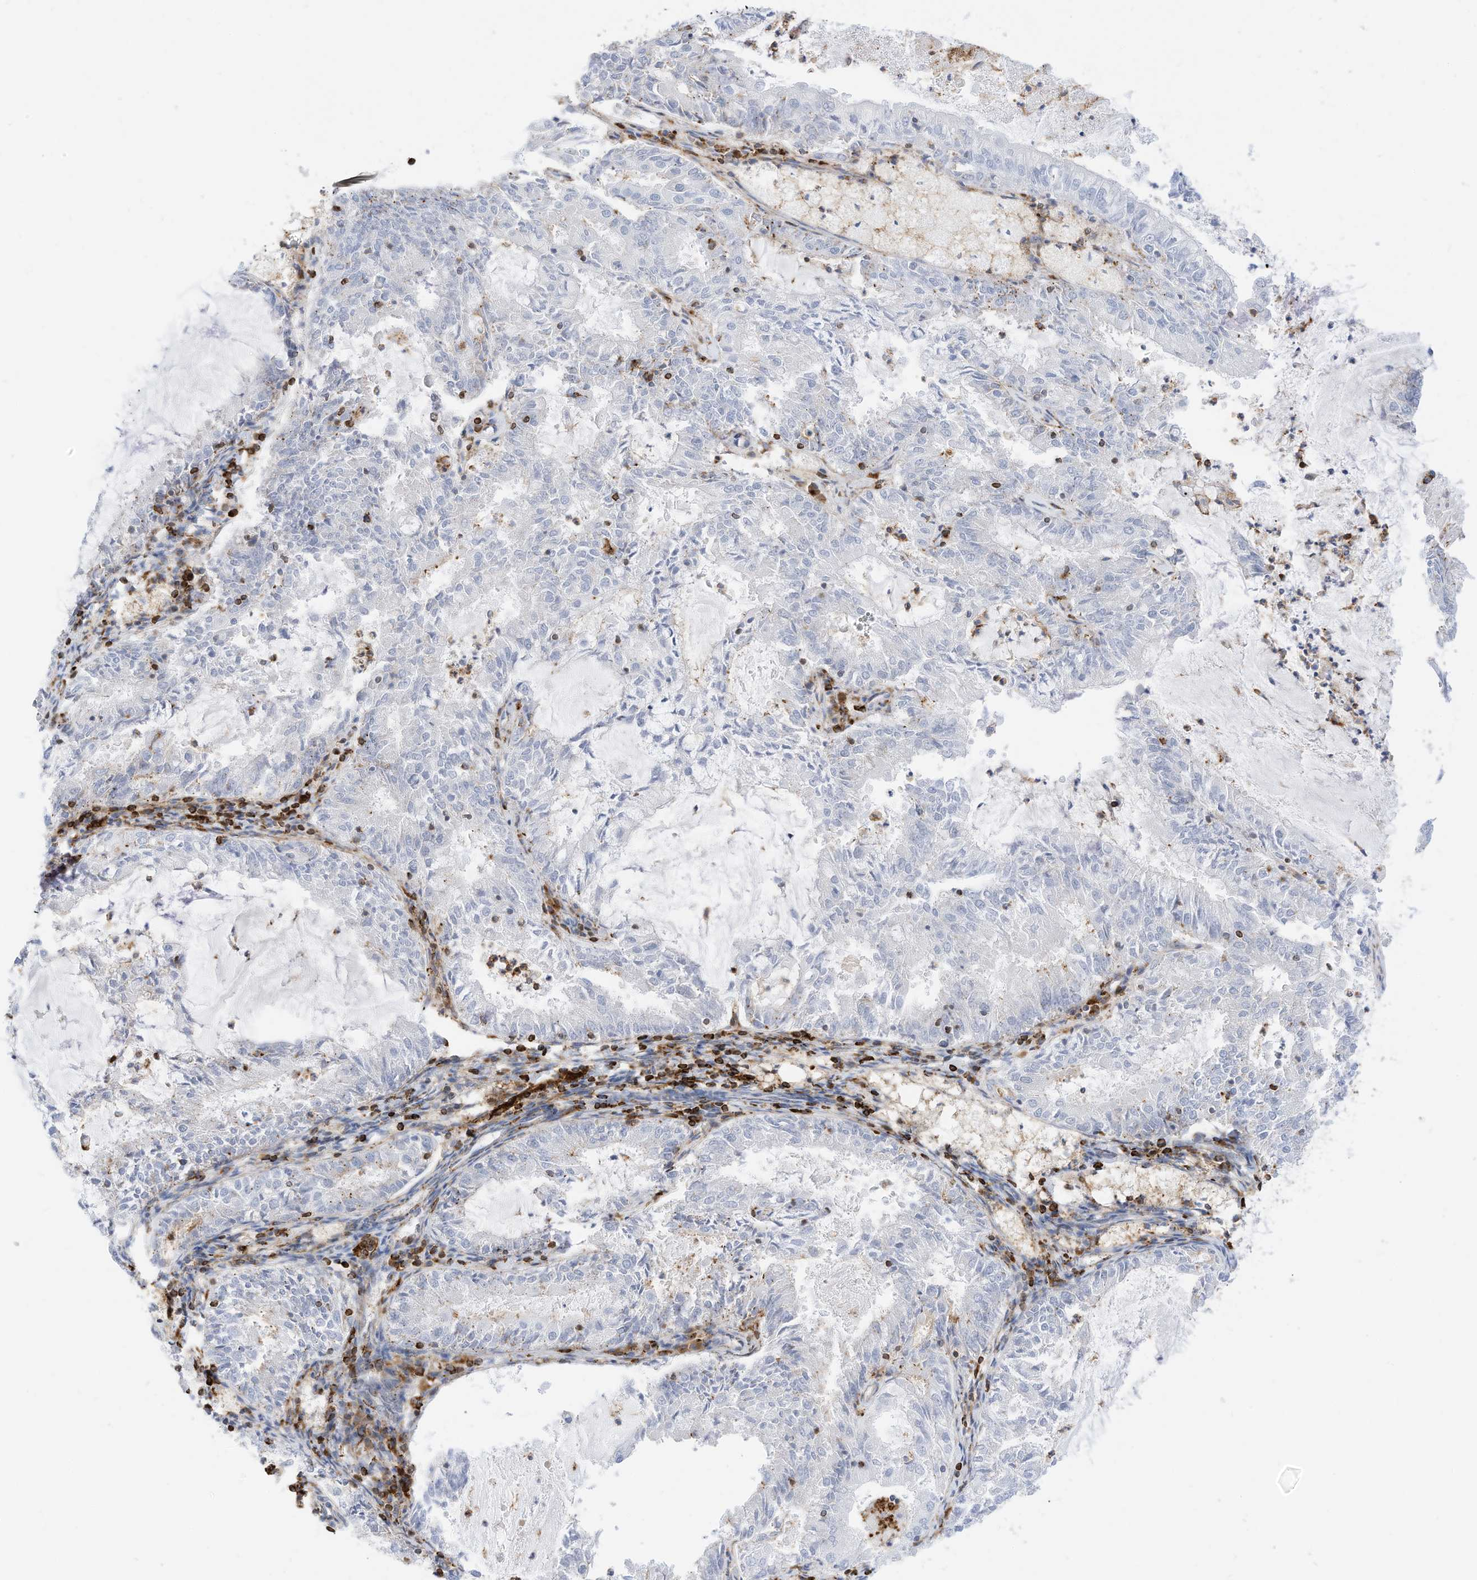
{"staining": {"intensity": "negative", "quantity": "none", "location": "none"}, "tissue": "endometrial cancer", "cell_type": "Tumor cells", "image_type": "cancer", "snomed": [{"axis": "morphology", "description": "Adenocarcinoma, NOS"}, {"axis": "topography", "description": "Endometrium"}], "caption": "Human endometrial cancer stained for a protein using immunohistochemistry (IHC) shows no expression in tumor cells.", "gene": "TXNDC9", "patient": {"sex": "female", "age": 57}}